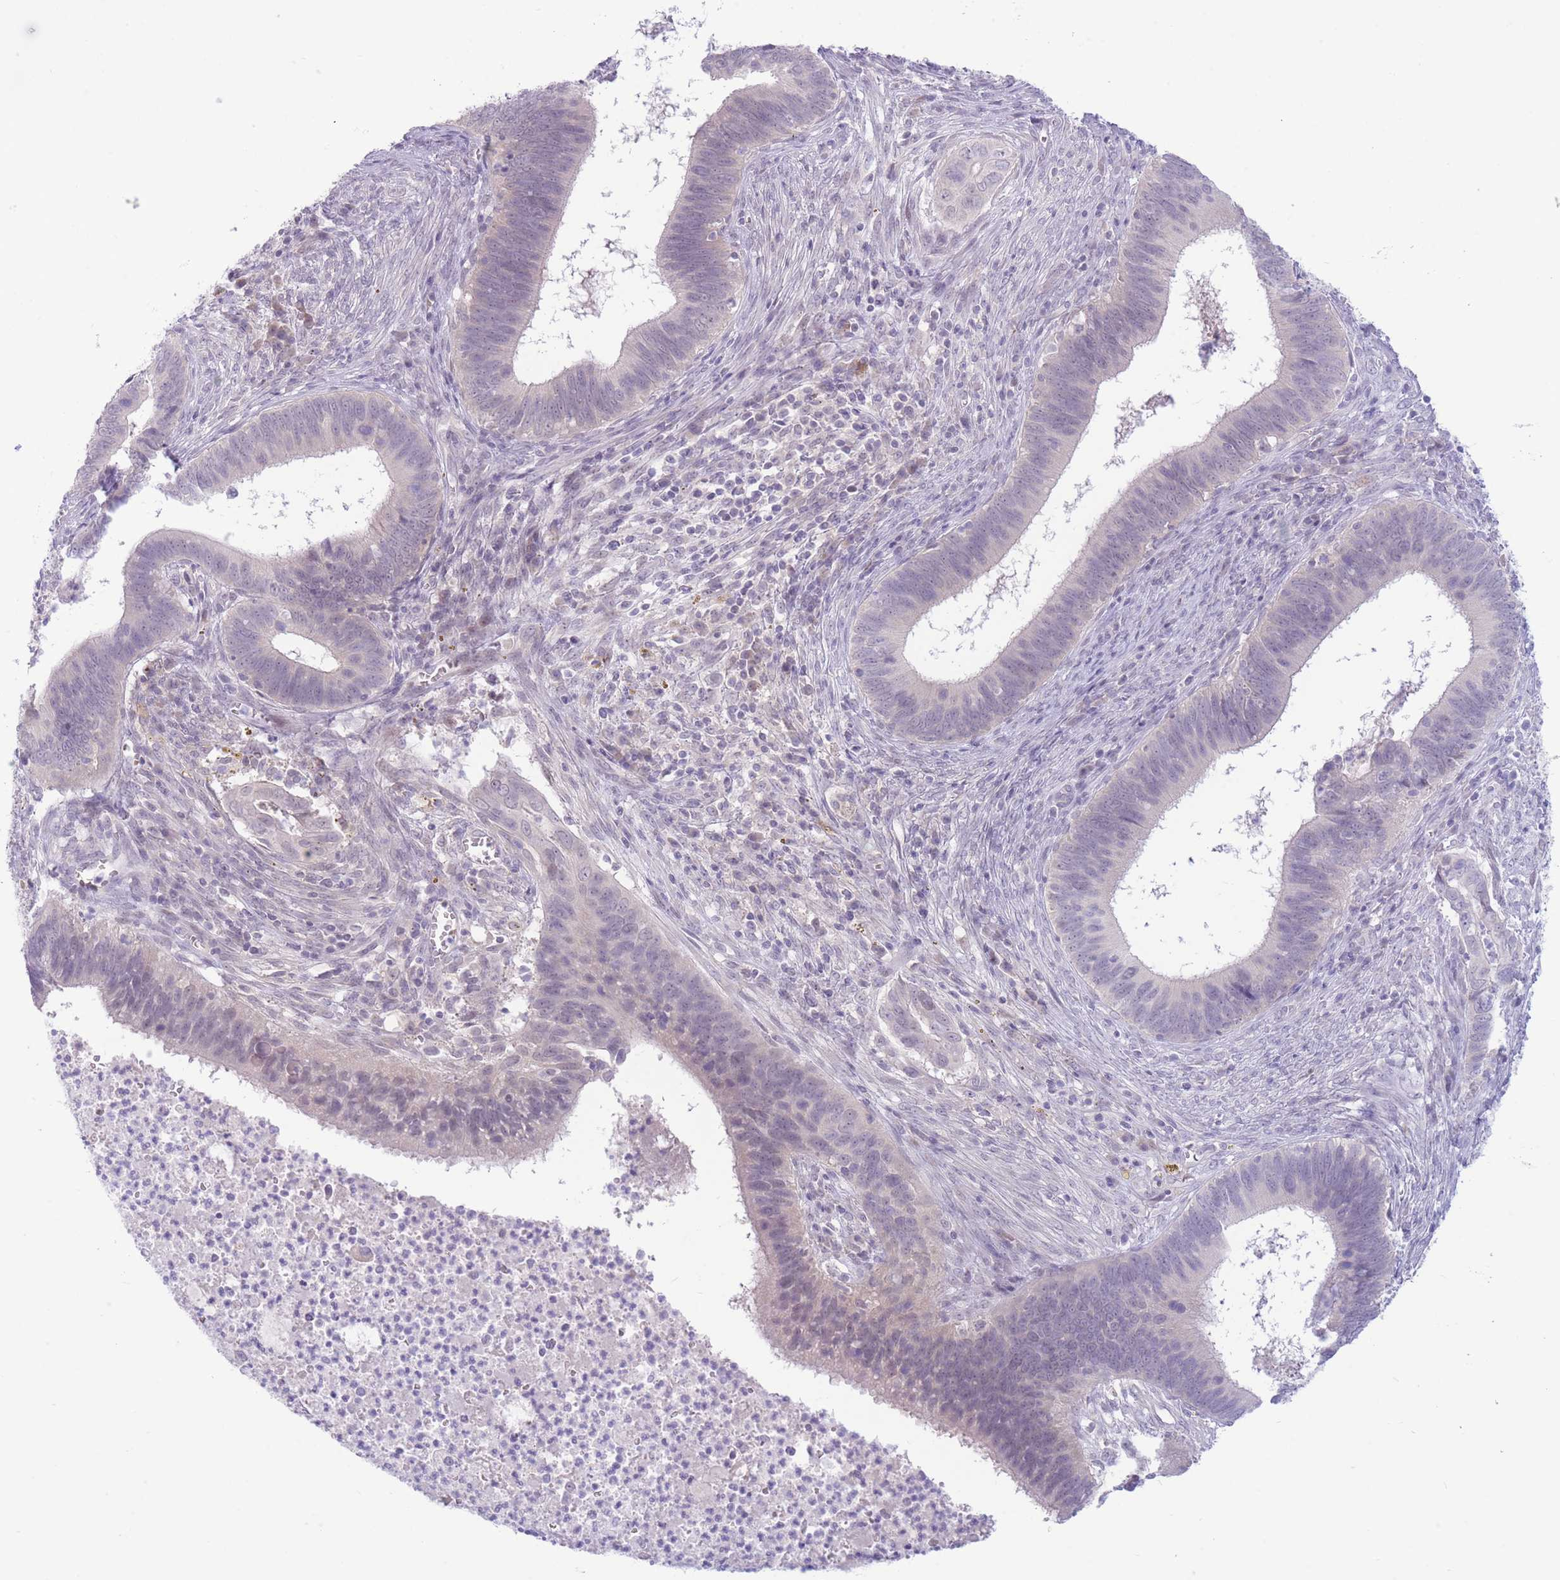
{"staining": {"intensity": "negative", "quantity": "none", "location": "none"}, "tissue": "cervical cancer", "cell_type": "Tumor cells", "image_type": "cancer", "snomed": [{"axis": "morphology", "description": "Adenocarcinoma, NOS"}, {"axis": "topography", "description": "Cervix"}], "caption": "Immunohistochemistry (IHC) of cervical adenocarcinoma demonstrates no expression in tumor cells.", "gene": "FBXO46", "patient": {"sex": "female", "age": 42}}